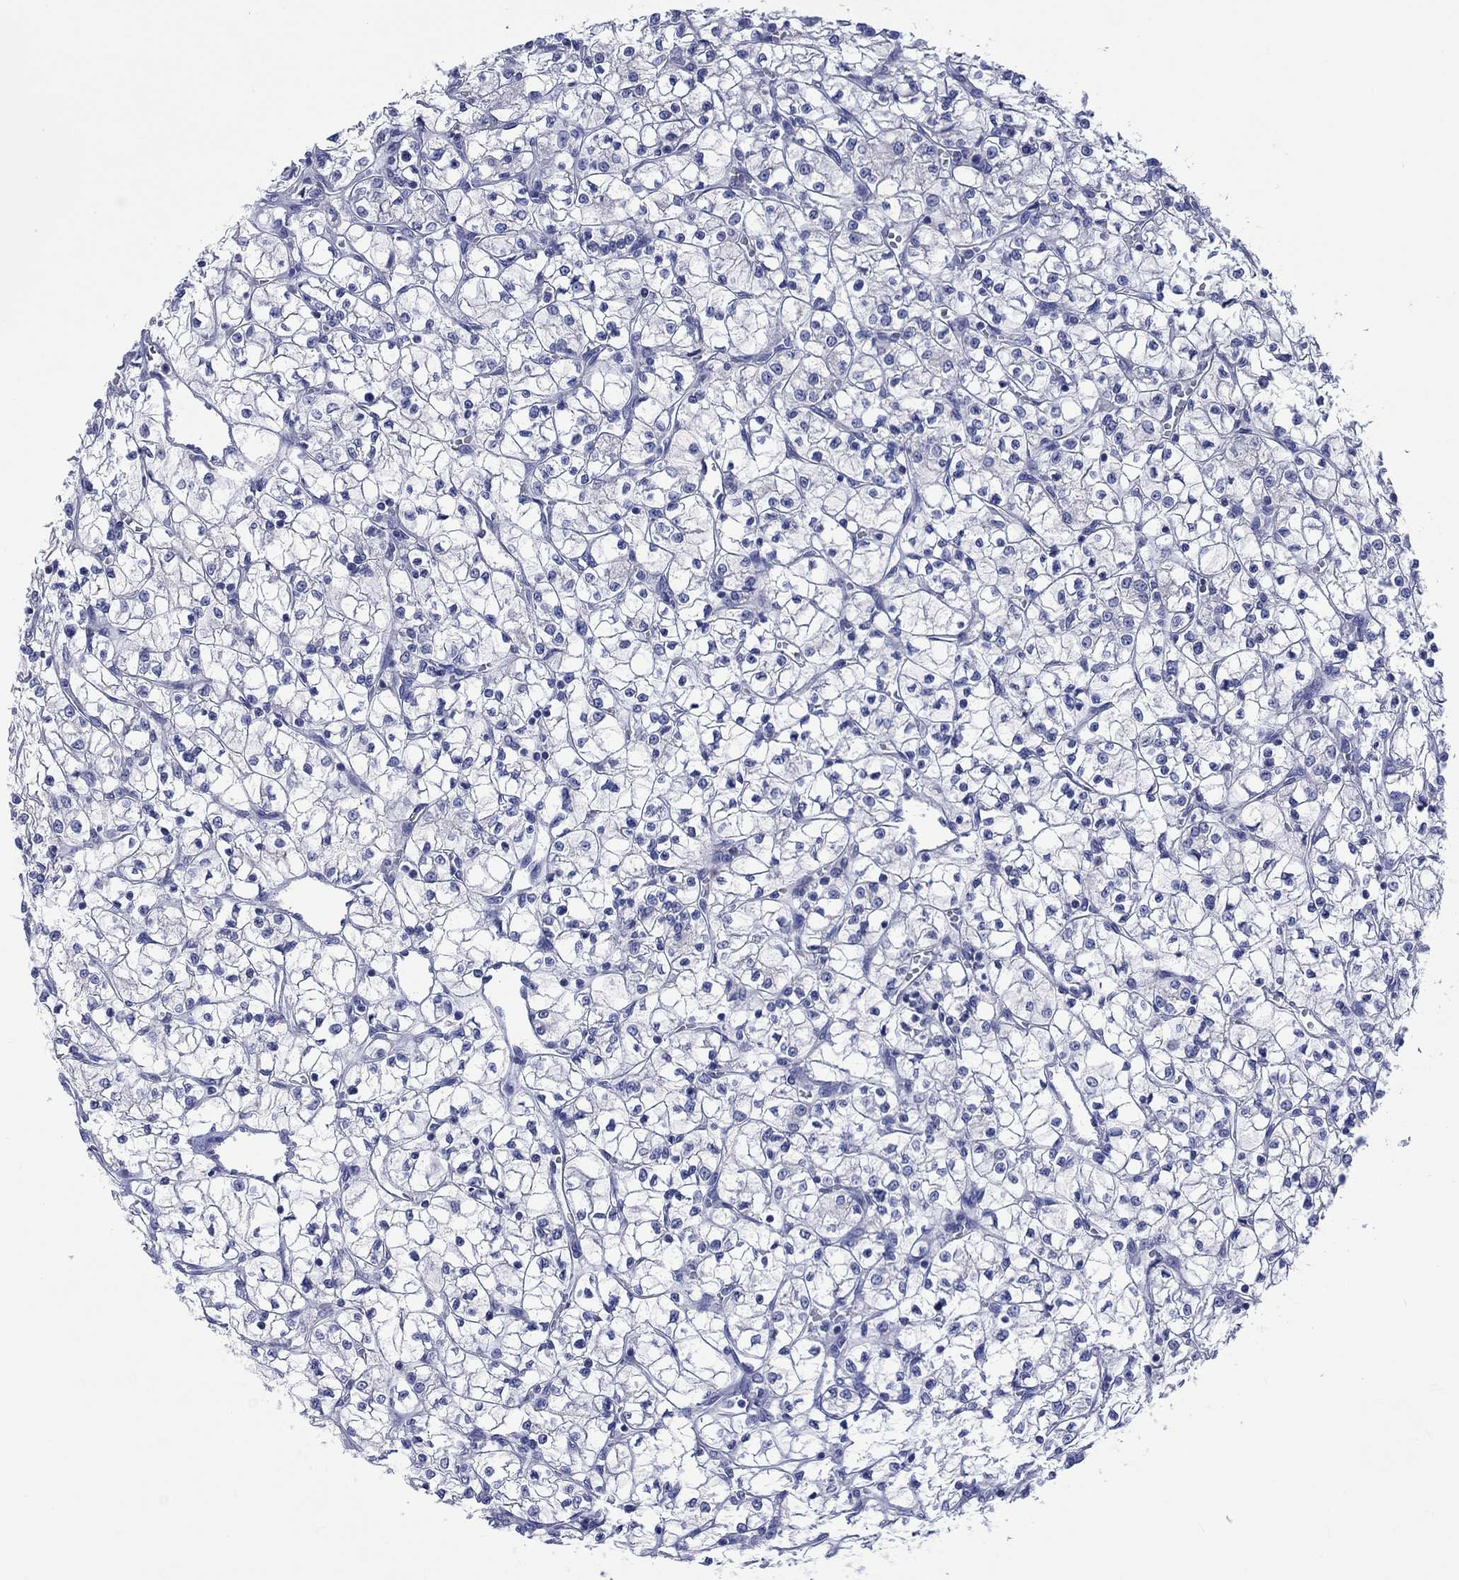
{"staining": {"intensity": "negative", "quantity": "none", "location": "none"}, "tissue": "renal cancer", "cell_type": "Tumor cells", "image_type": "cancer", "snomed": [{"axis": "morphology", "description": "Adenocarcinoma, NOS"}, {"axis": "topography", "description": "Kidney"}], "caption": "This is an IHC micrograph of renal cancer (adenocarcinoma). There is no staining in tumor cells.", "gene": "TOMM20L", "patient": {"sex": "female", "age": 64}}